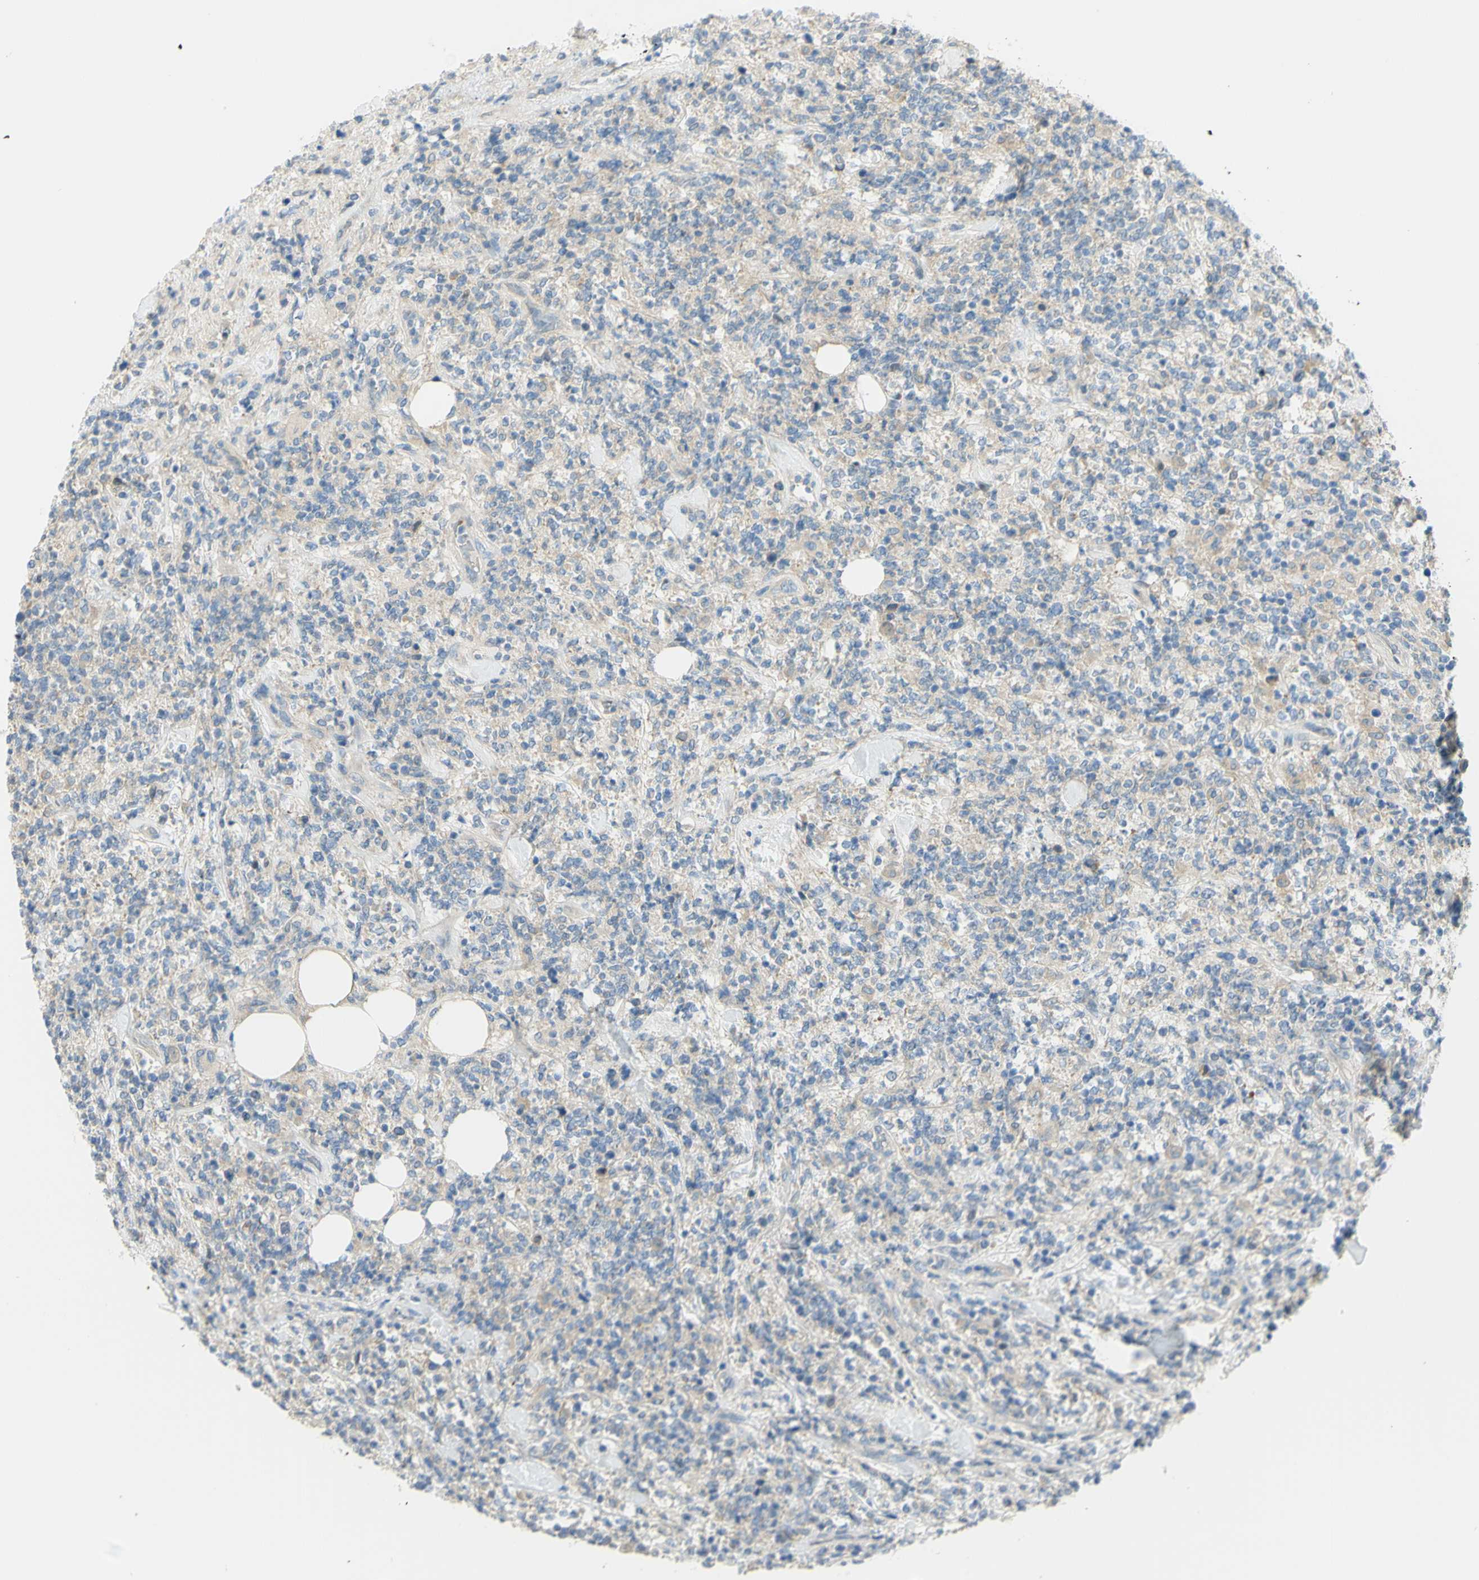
{"staining": {"intensity": "negative", "quantity": "none", "location": "none"}, "tissue": "lymphoma", "cell_type": "Tumor cells", "image_type": "cancer", "snomed": [{"axis": "morphology", "description": "Malignant lymphoma, non-Hodgkin's type, High grade"}, {"axis": "topography", "description": "Soft tissue"}], "caption": "A high-resolution micrograph shows IHC staining of malignant lymphoma, non-Hodgkin's type (high-grade), which reveals no significant expression in tumor cells. (DAB immunohistochemistry (IHC), high magnification).", "gene": "GCNT3", "patient": {"sex": "male", "age": 18}}